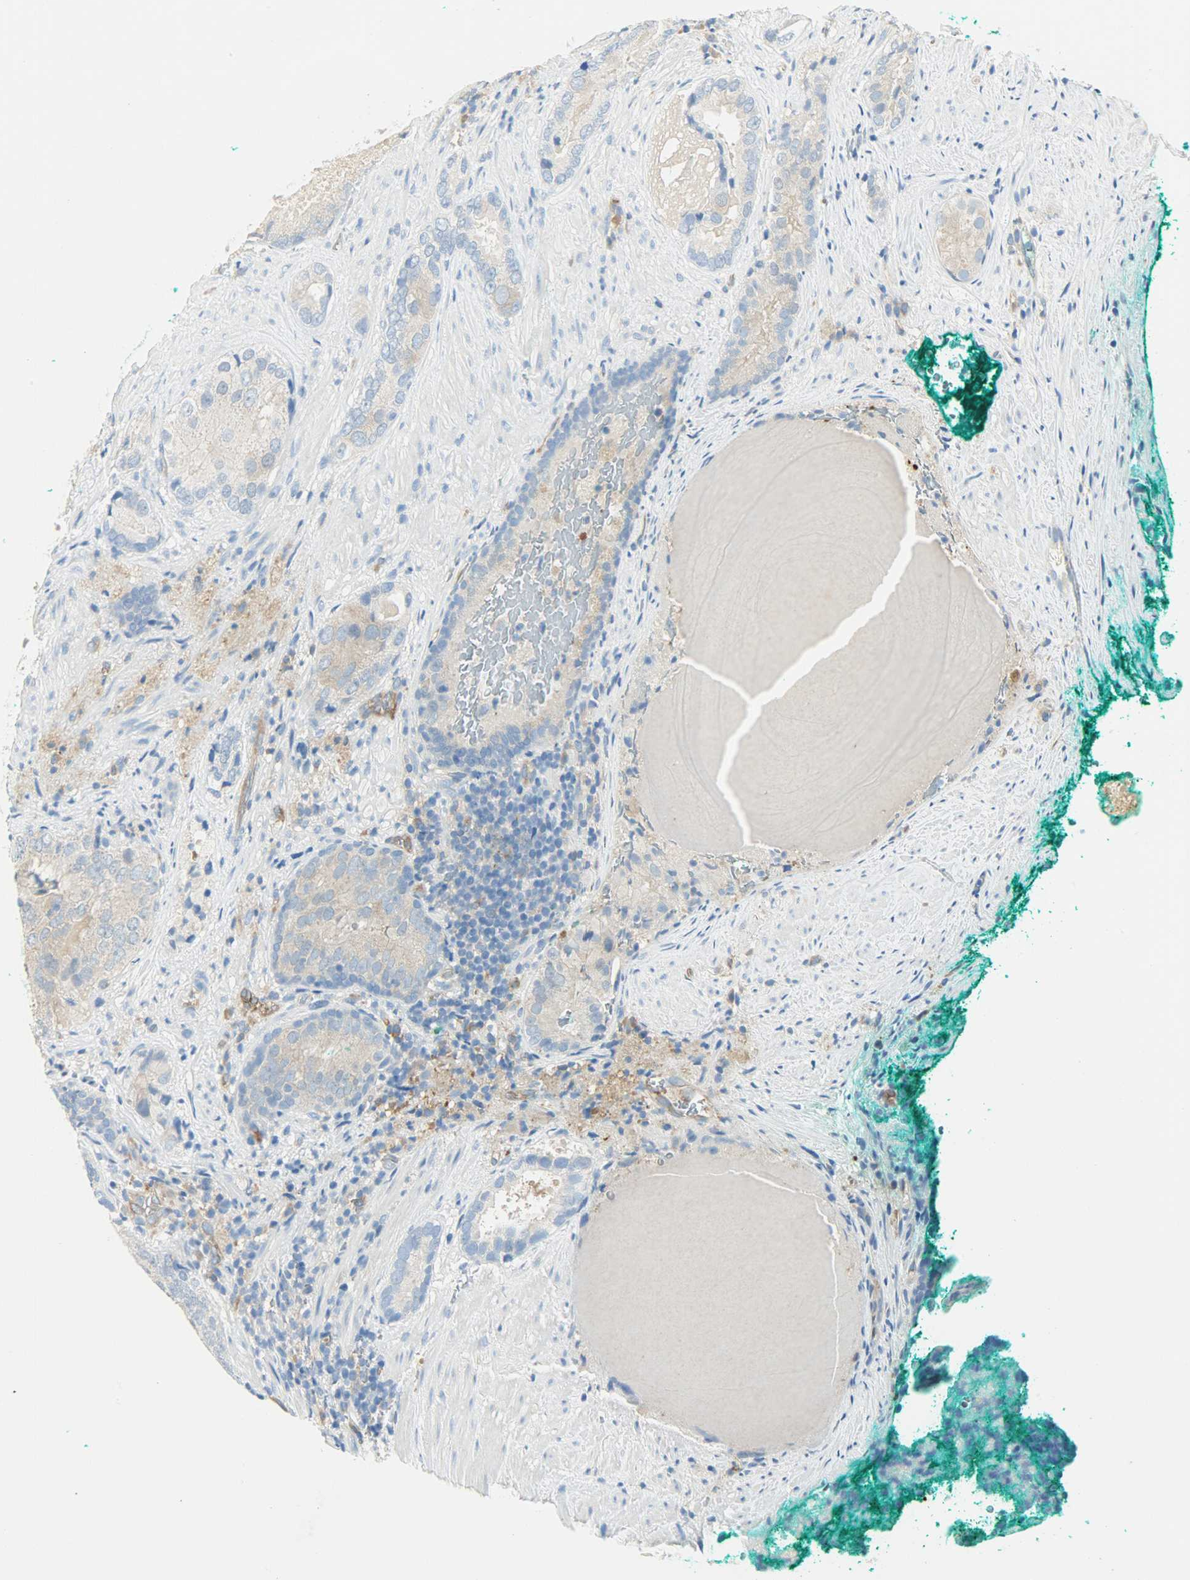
{"staining": {"intensity": "moderate", "quantity": ">75%", "location": "cytoplasmic/membranous"}, "tissue": "prostate cancer", "cell_type": "Tumor cells", "image_type": "cancer", "snomed": [{"axis": "morphology", "description": "Adenocarcinoma, High grade"}, {"axis": "topography", "description": "Prostate"}], "caption": "Brown immunohistochemical staining in prostate cancer demonstrates moderate cytoplasmic/membranous staining in approximately >75% of tumor cells.", "gene": "WARS1", "patient": {"sex": "male", "age": 66}}